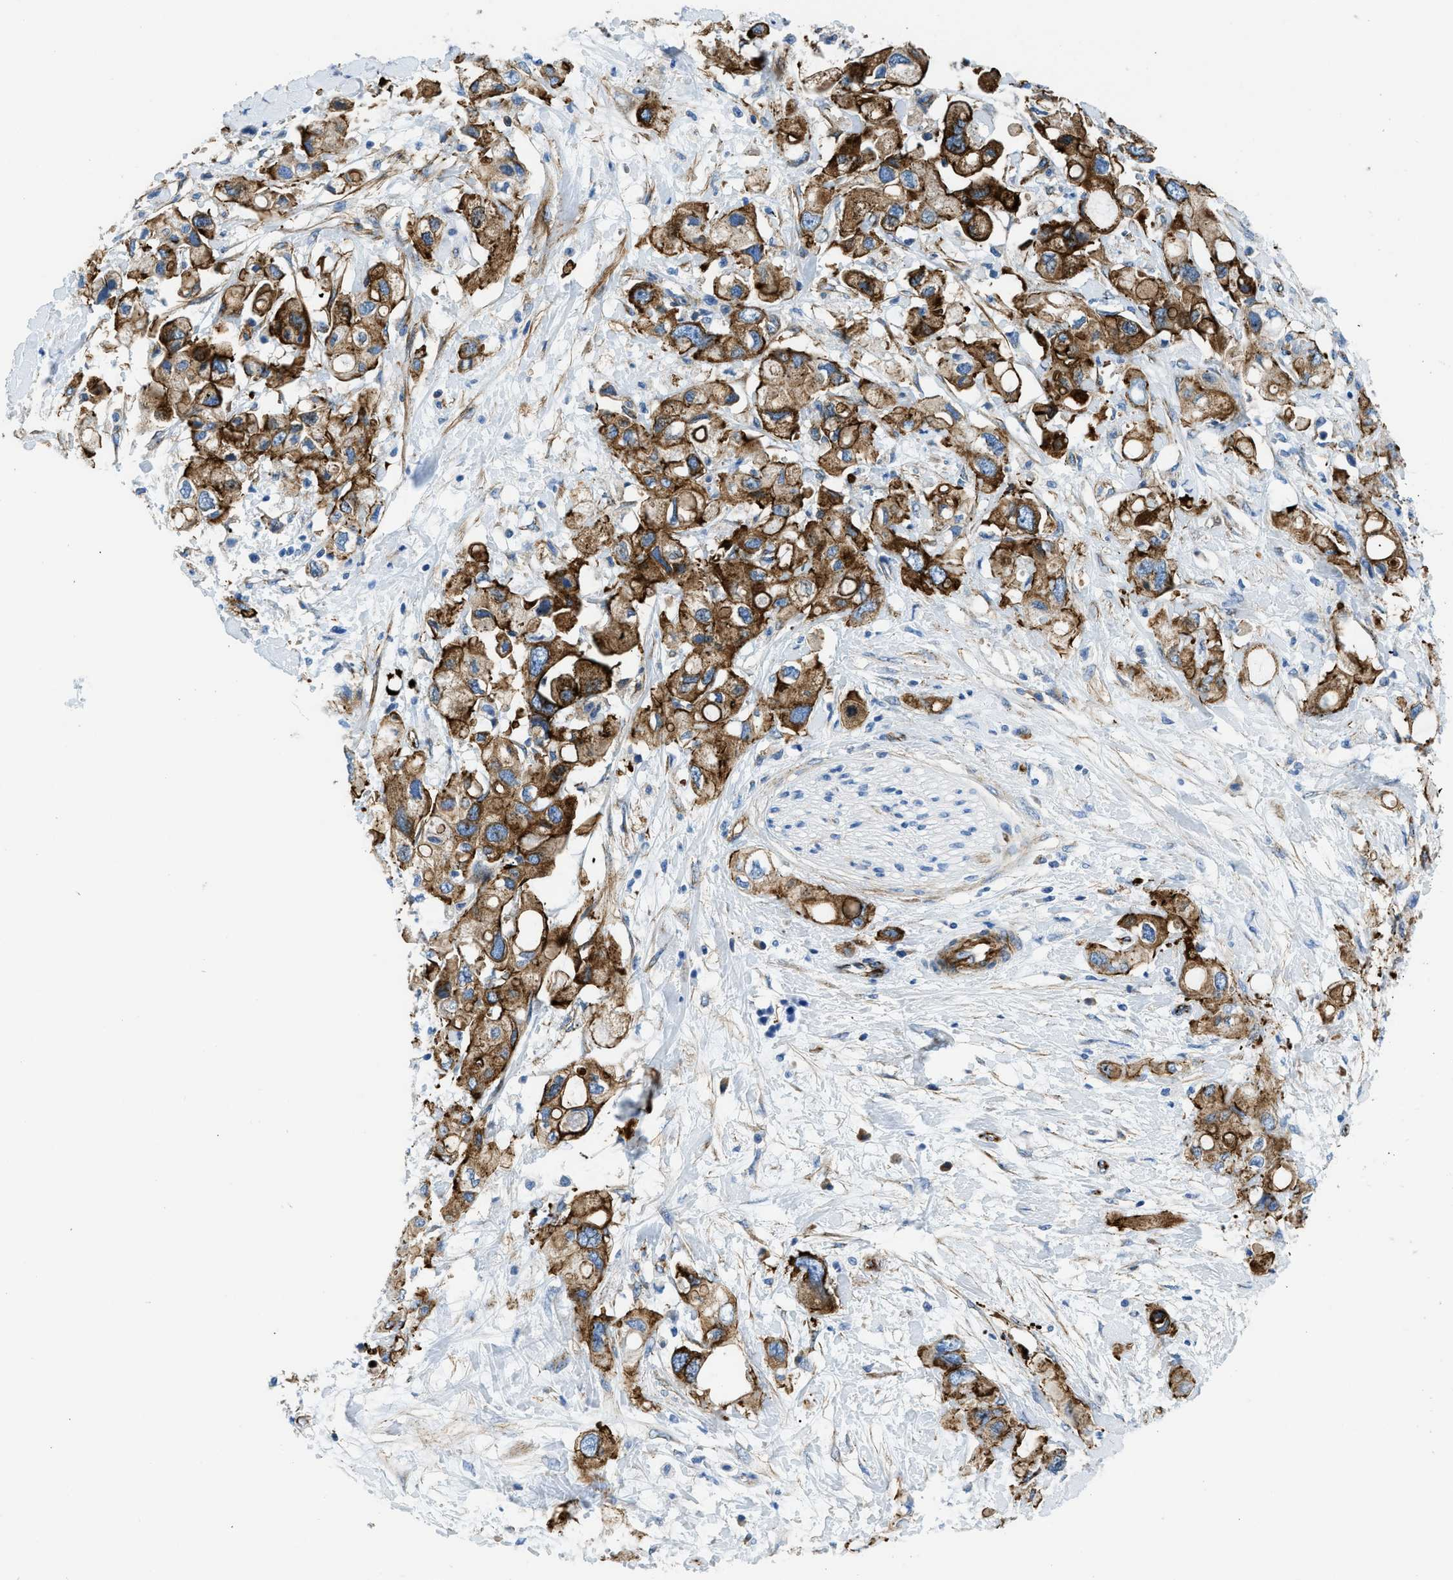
{"staining": {"intensity": "strong", "quantity": ">75%", "location": "cytoplasmic/membranous"}, "tissue": "pancreatic cancer", "cell_type": "Tumor cells", "image_type": "cancer", "snomed": [{"axis": "morphology", "description": "Adenocarcinoma, NOS"}, {"axis": "topography", "description": "Pancreas"}], "caption": "Adenocarcinoma (pancreatic) stained with DAB immunohistochemistry (IHC) demonstrates high levels of strong cytoplasmic/membranous expression in about >75% of tumor cells.", "gene": "CUTA", "patient": {"sex": "female", "age": 56}}